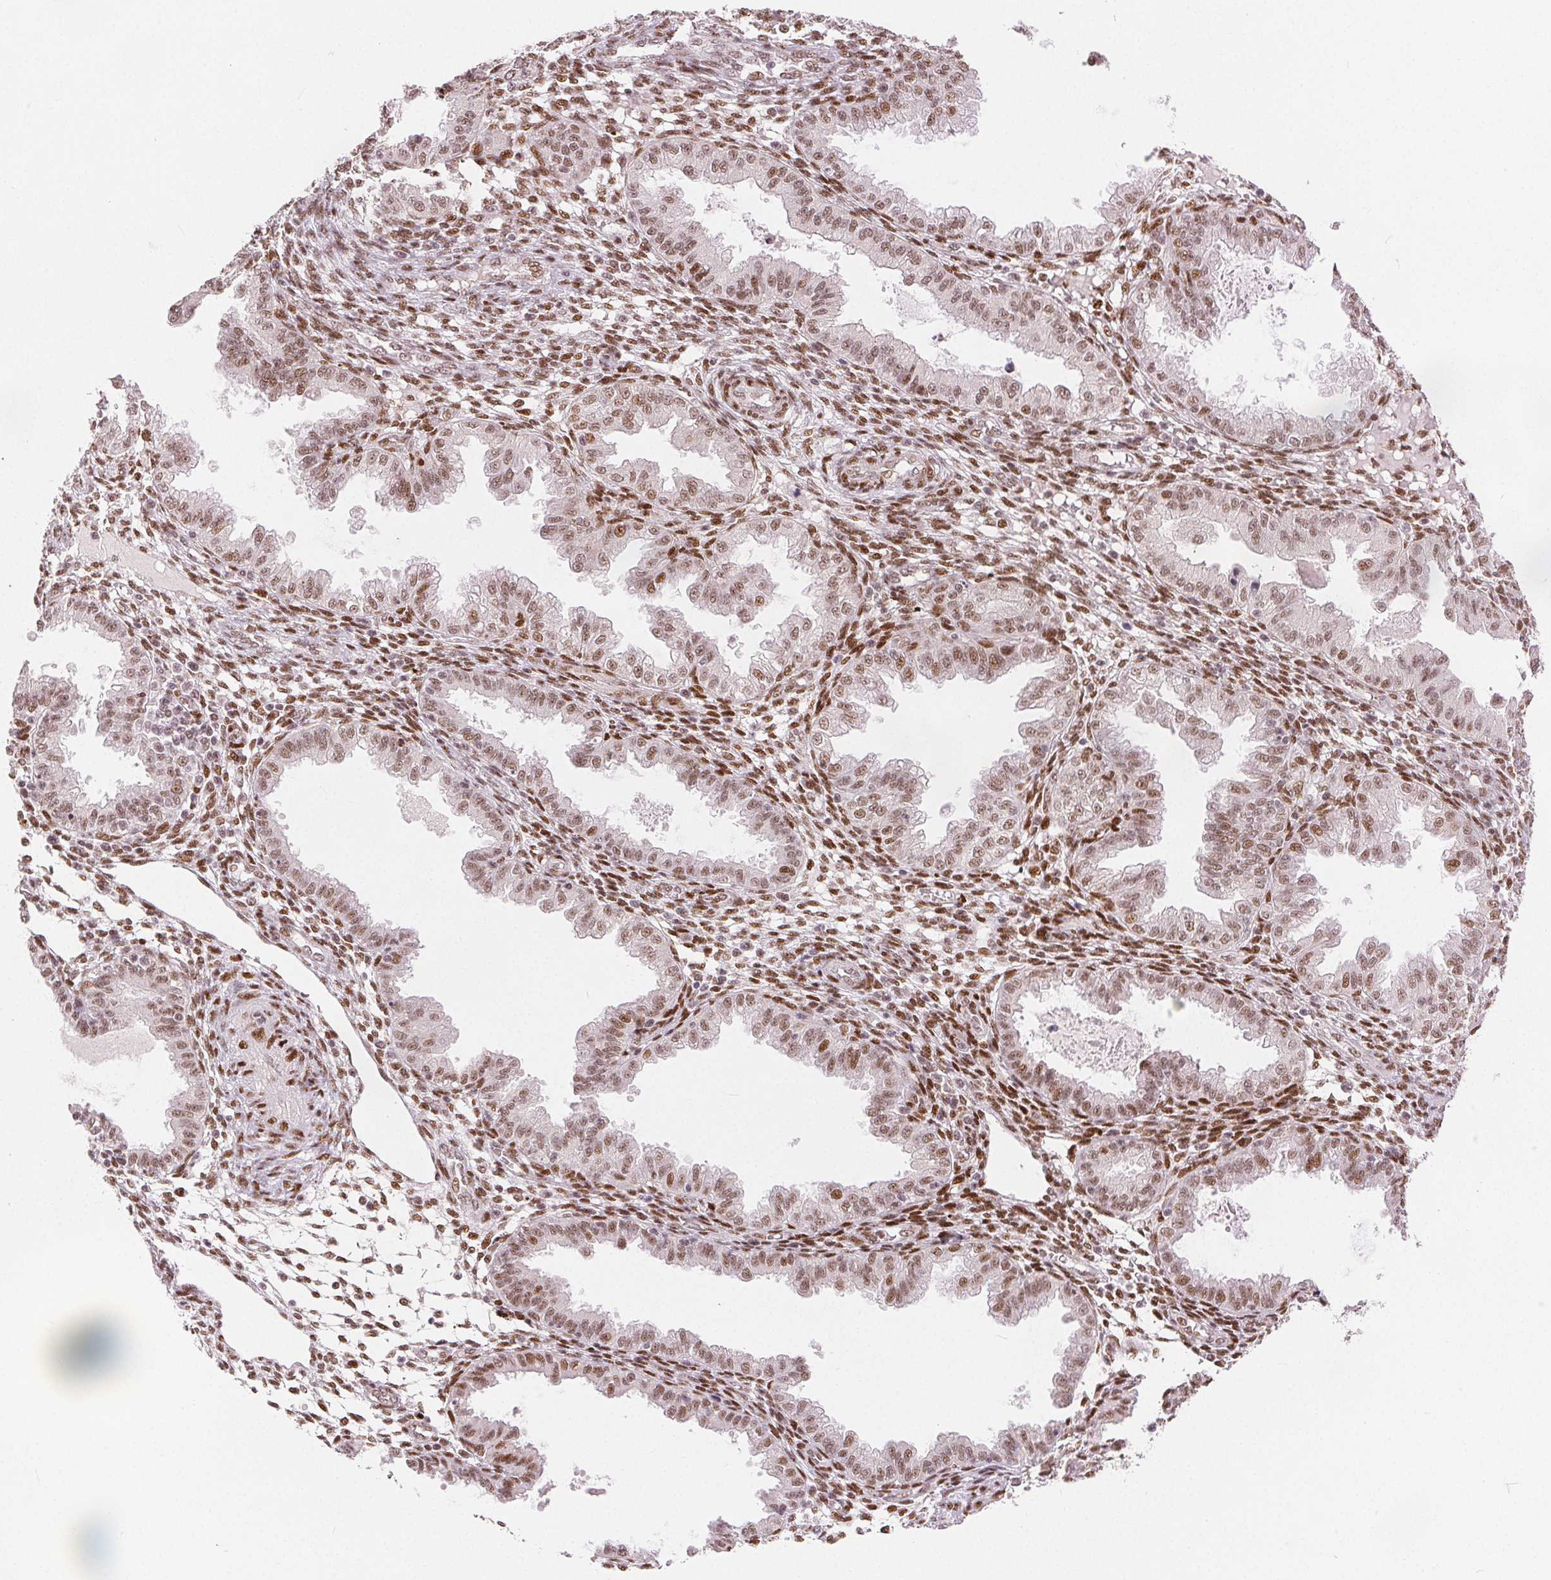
{"staining": {"intensity": "moderate", "quantity": ">75%", "location": "nuclear"}, "tissue": "endometrium", "cell_type": "Cells in endometrial stroma", "image_type": "normal", "snomed": [{"axis": "morphology", "description": "Normal tissue, NOS"}, {"axis": "topography", "description": "Endometrium"}], "caption": "Immunohistochemistry (IHC) micrograph of unremarkable endometrium: human endometrium stained using immunohistochemistry (IHC) exhibits medium levels of moderate protein expression localized specifically in the nuclear of cells in endometrial stroma, appearing as a nuclear brown color.", "gene": "ZNF703", "patient": {"sex": "female", "age": 33}}